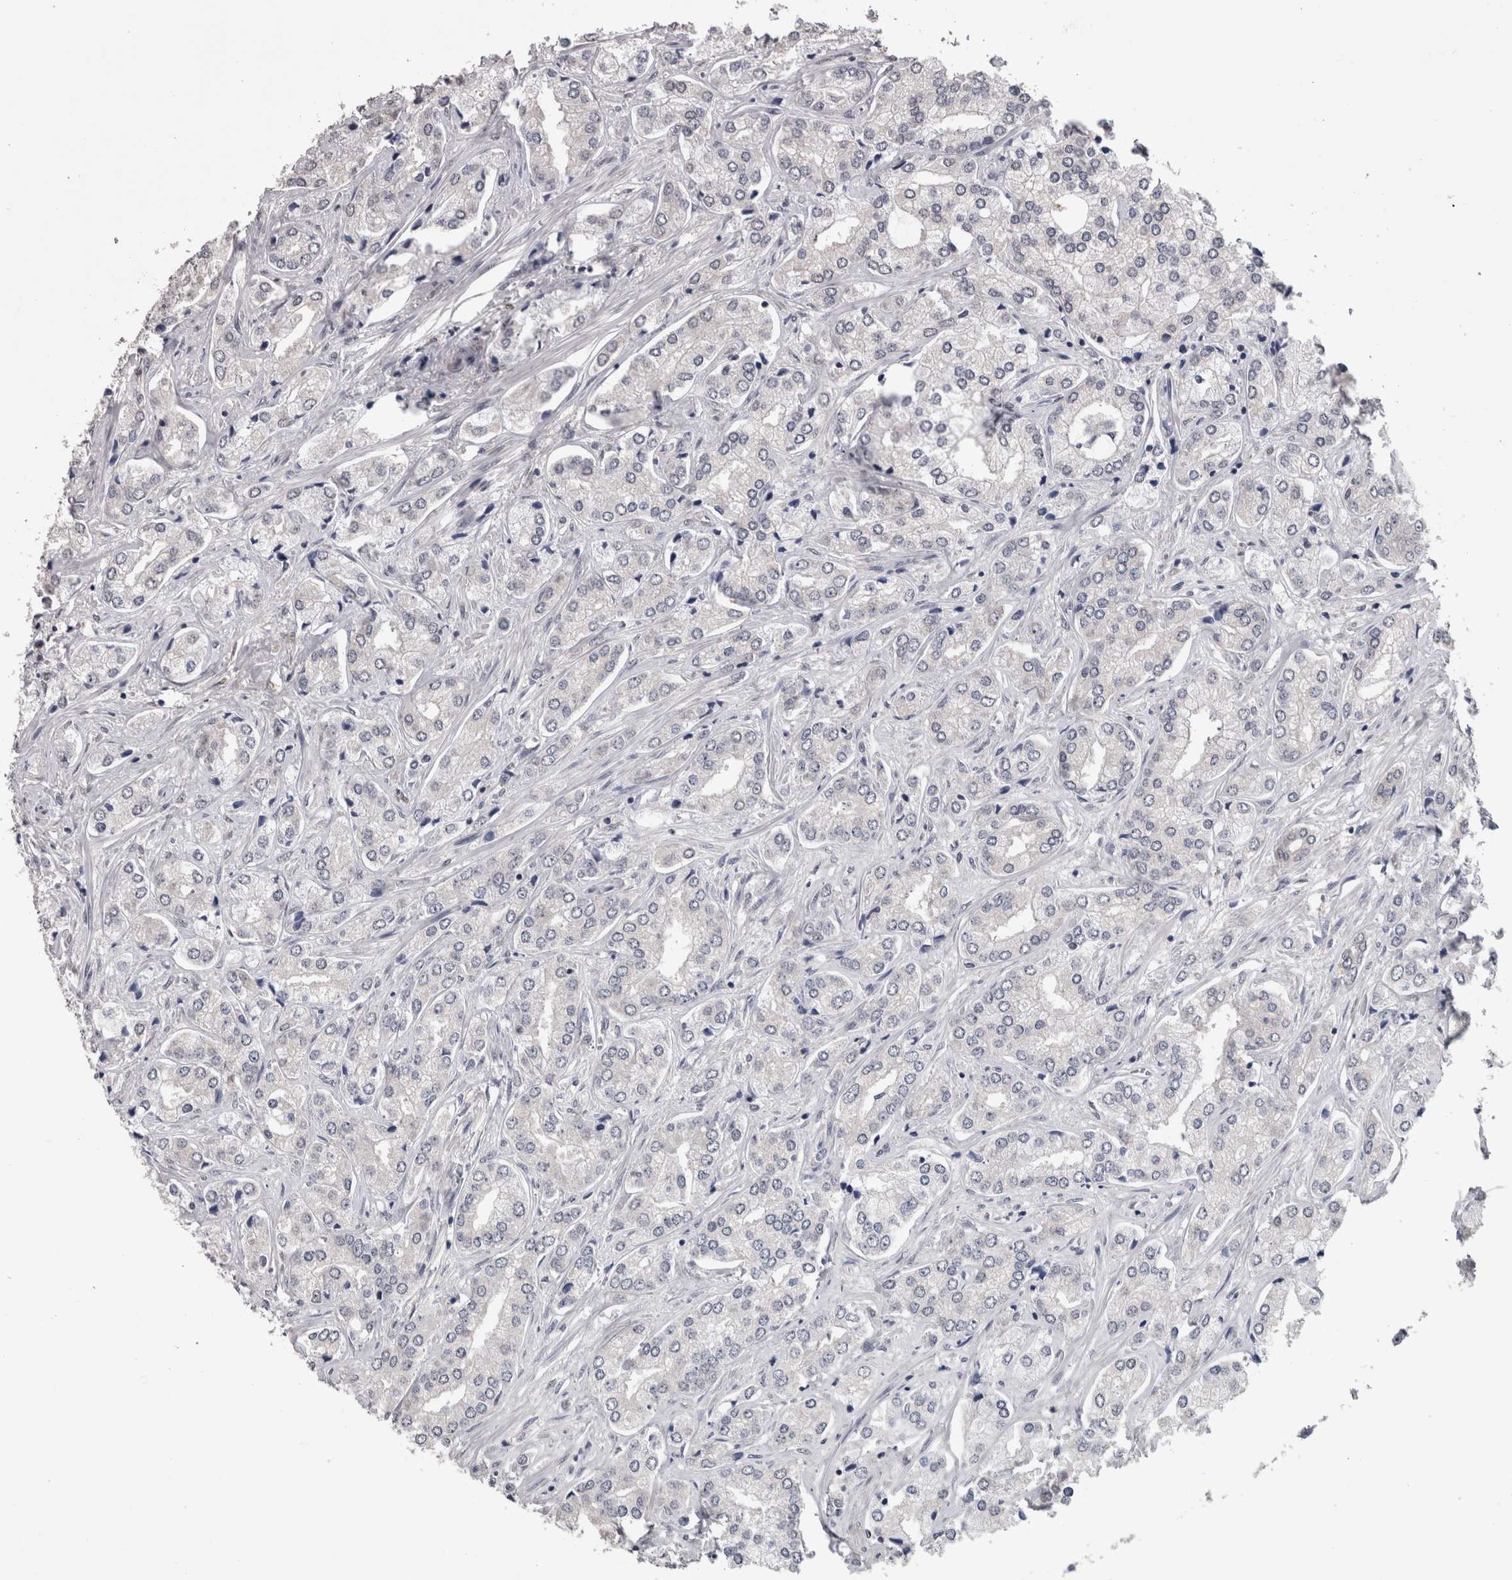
{"staining": {"intensity": "negative", "quantity": "none", "location": "none"}, "tissue": "prostate cancer", "cell_type": "Tumor cells", "image_type": "cancer", "snomed": [{"axis": "morphology", "description": "Adenocarcinoma, High grade"}, {"axis": "topography", "description": "Prostate"}], "caption": "Photomicrograph shows no protein positivity in tumor cells of prostate cancer tissue. Brightfield microscopy of IHC stained with DAB (brown) and hematoxylin (blue), captured at high magnification.", "gene": "DDX6", "patient": {"sex": "male", "age": 66}}